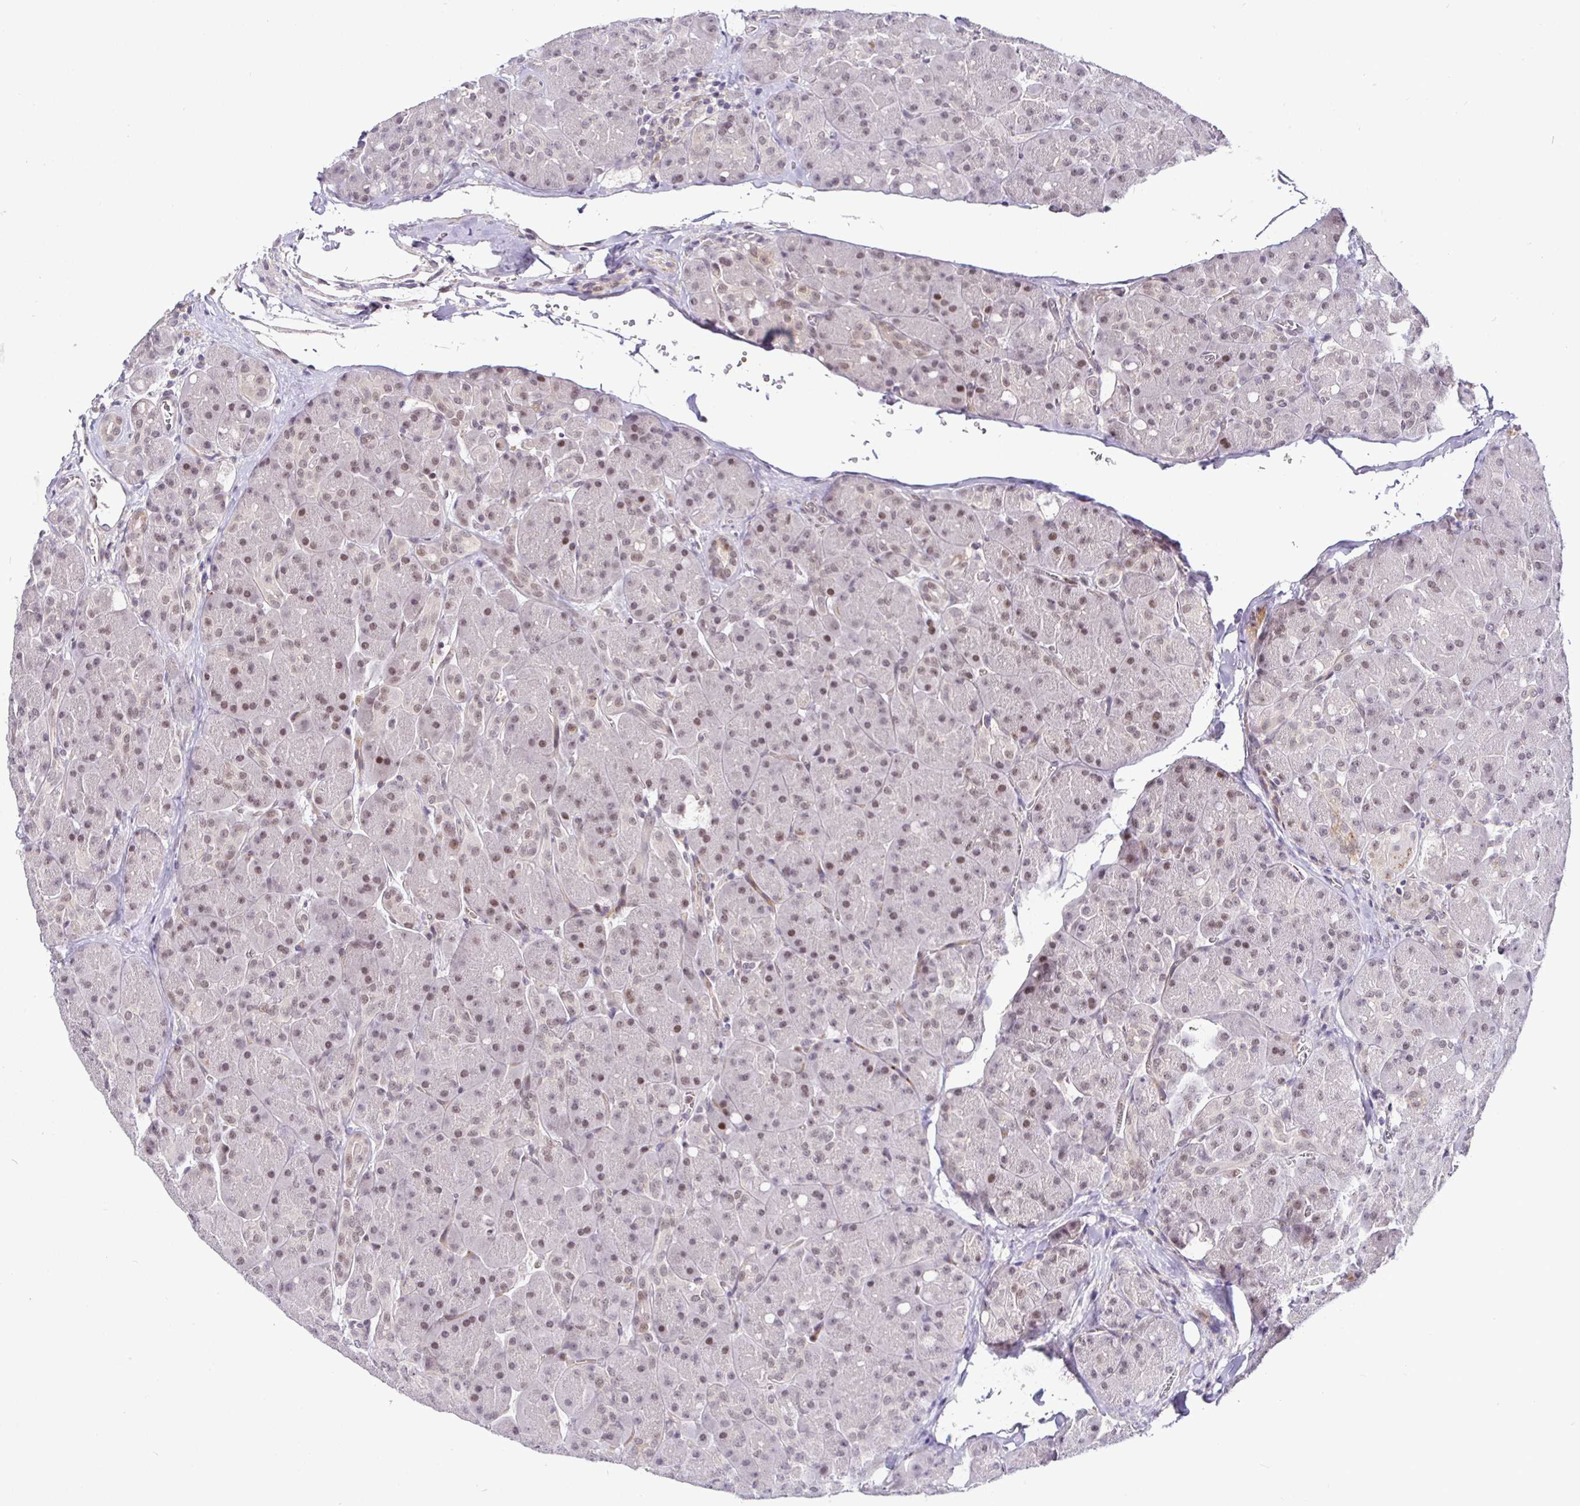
{"staining": {"intensity": "moderate", "quantity": "<25%", "location": "nuclear"}, "tissue": "pancreas", "cell_type": "Exocrine glandular cells", "image_type": "normal", "snomed": [{"axis": "morphology", "description": "Normal tissue, NOS"}, {"axis": "topography", "description": "Pancreas"}], "caption": "Benign pancreas displays moderate nuclear expression in approximately <25% of exocrine glandular cells, visualized by immunohistochemistry. (DAB (3,3'-diaminobenzidine) IHC, brown staining for protein, blue staining for nuclei).", "gene": "NUP188", "patient": {"sex": "male", "age": 55}}